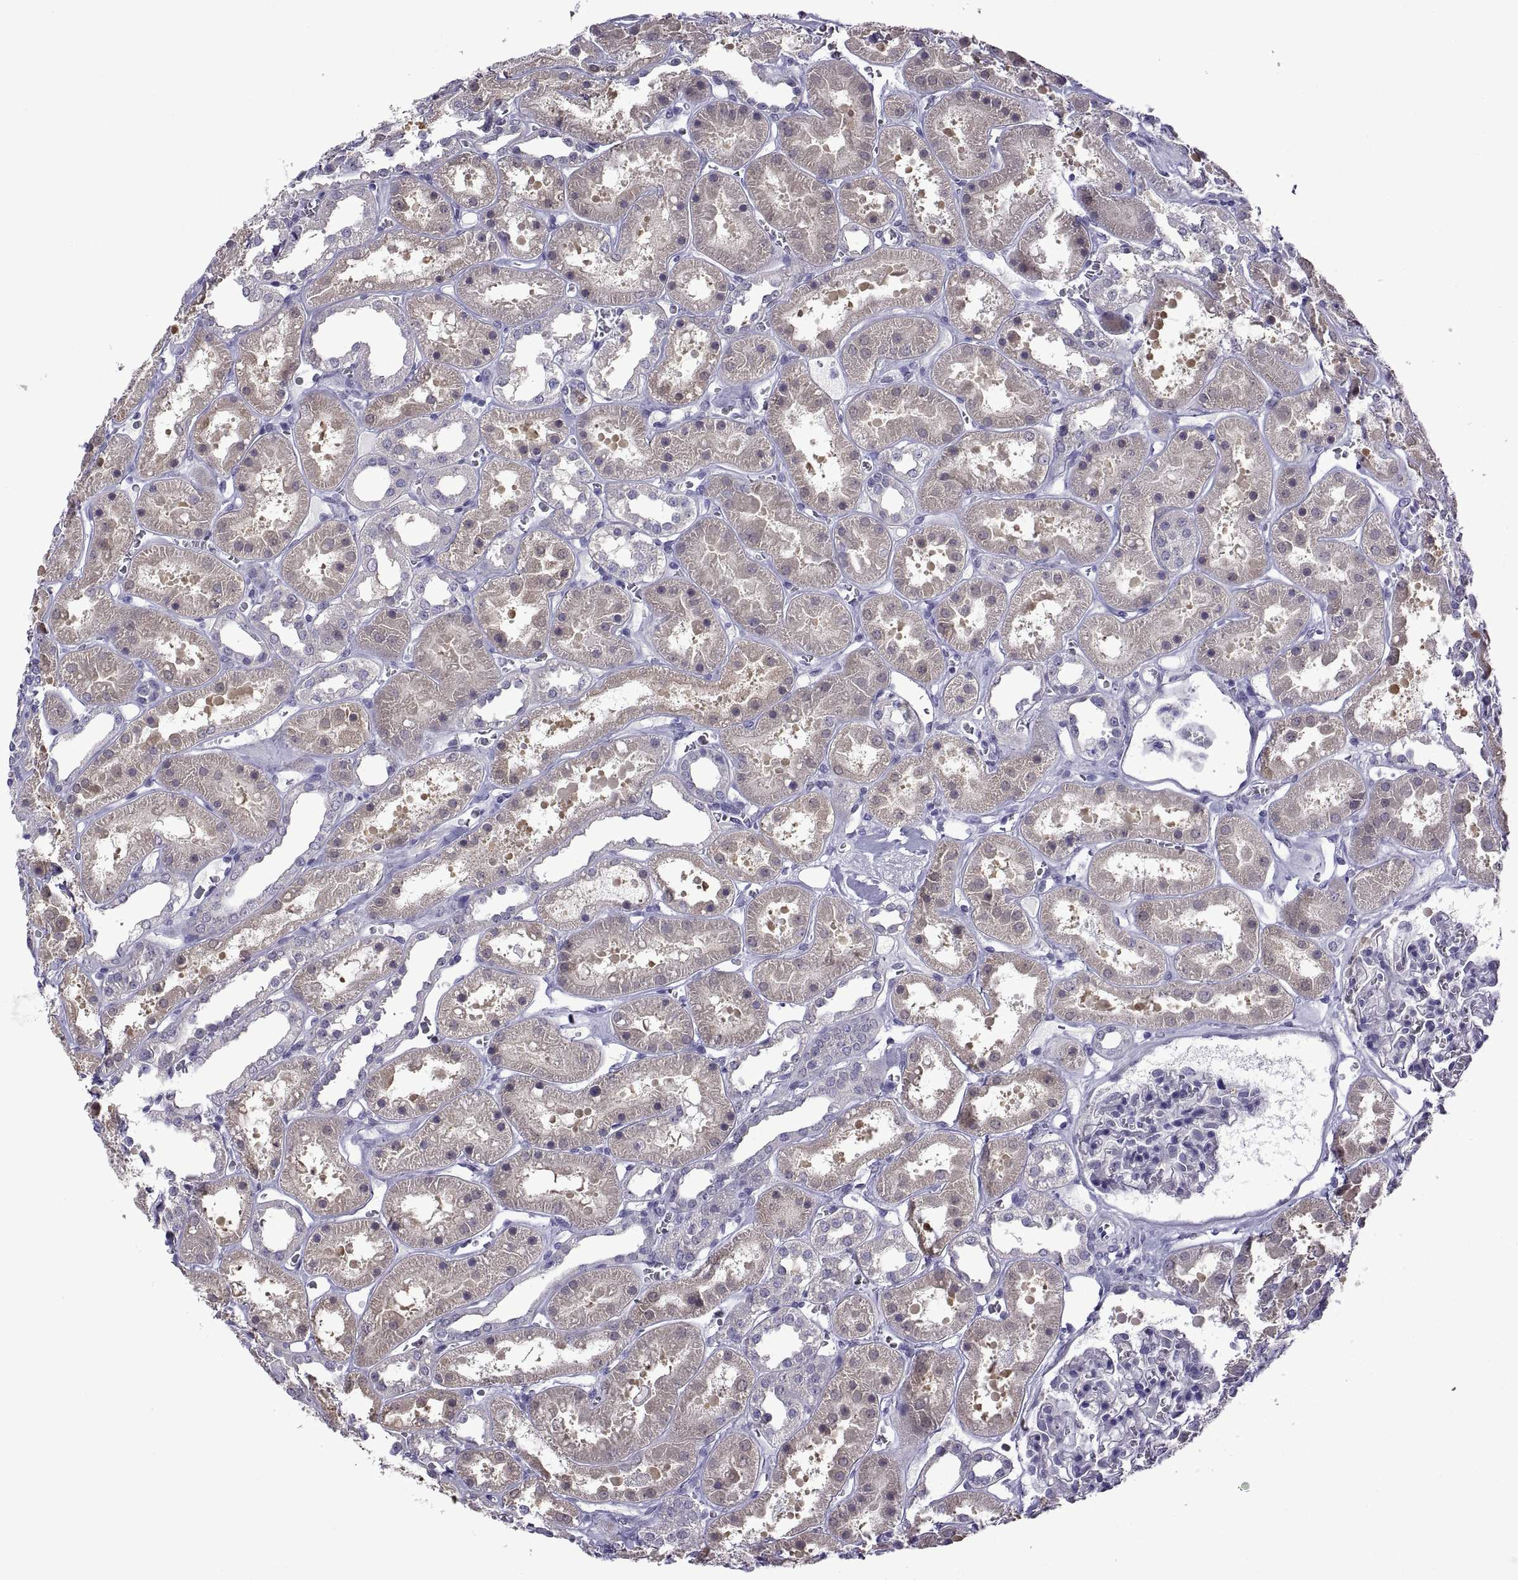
{"staining": {"intensity": "negative", "quantity": "none", "location": "none"}, "tissue": "kidney", "cell_type": "Cells in glomeruli", "image_type": "normal", "snomed": [{"axis": "morphology", "description": "Normal tissue, NOS"}, {"axis": "topography", "description": "Kidney"}], "caption": "This is an immunohistochemistry (IHC) micrograph of benign human kidney. There is no staining in cells in glomeruli.", "gene": "SPDYE10", "patient": {"sex": "female", "age": 41}}